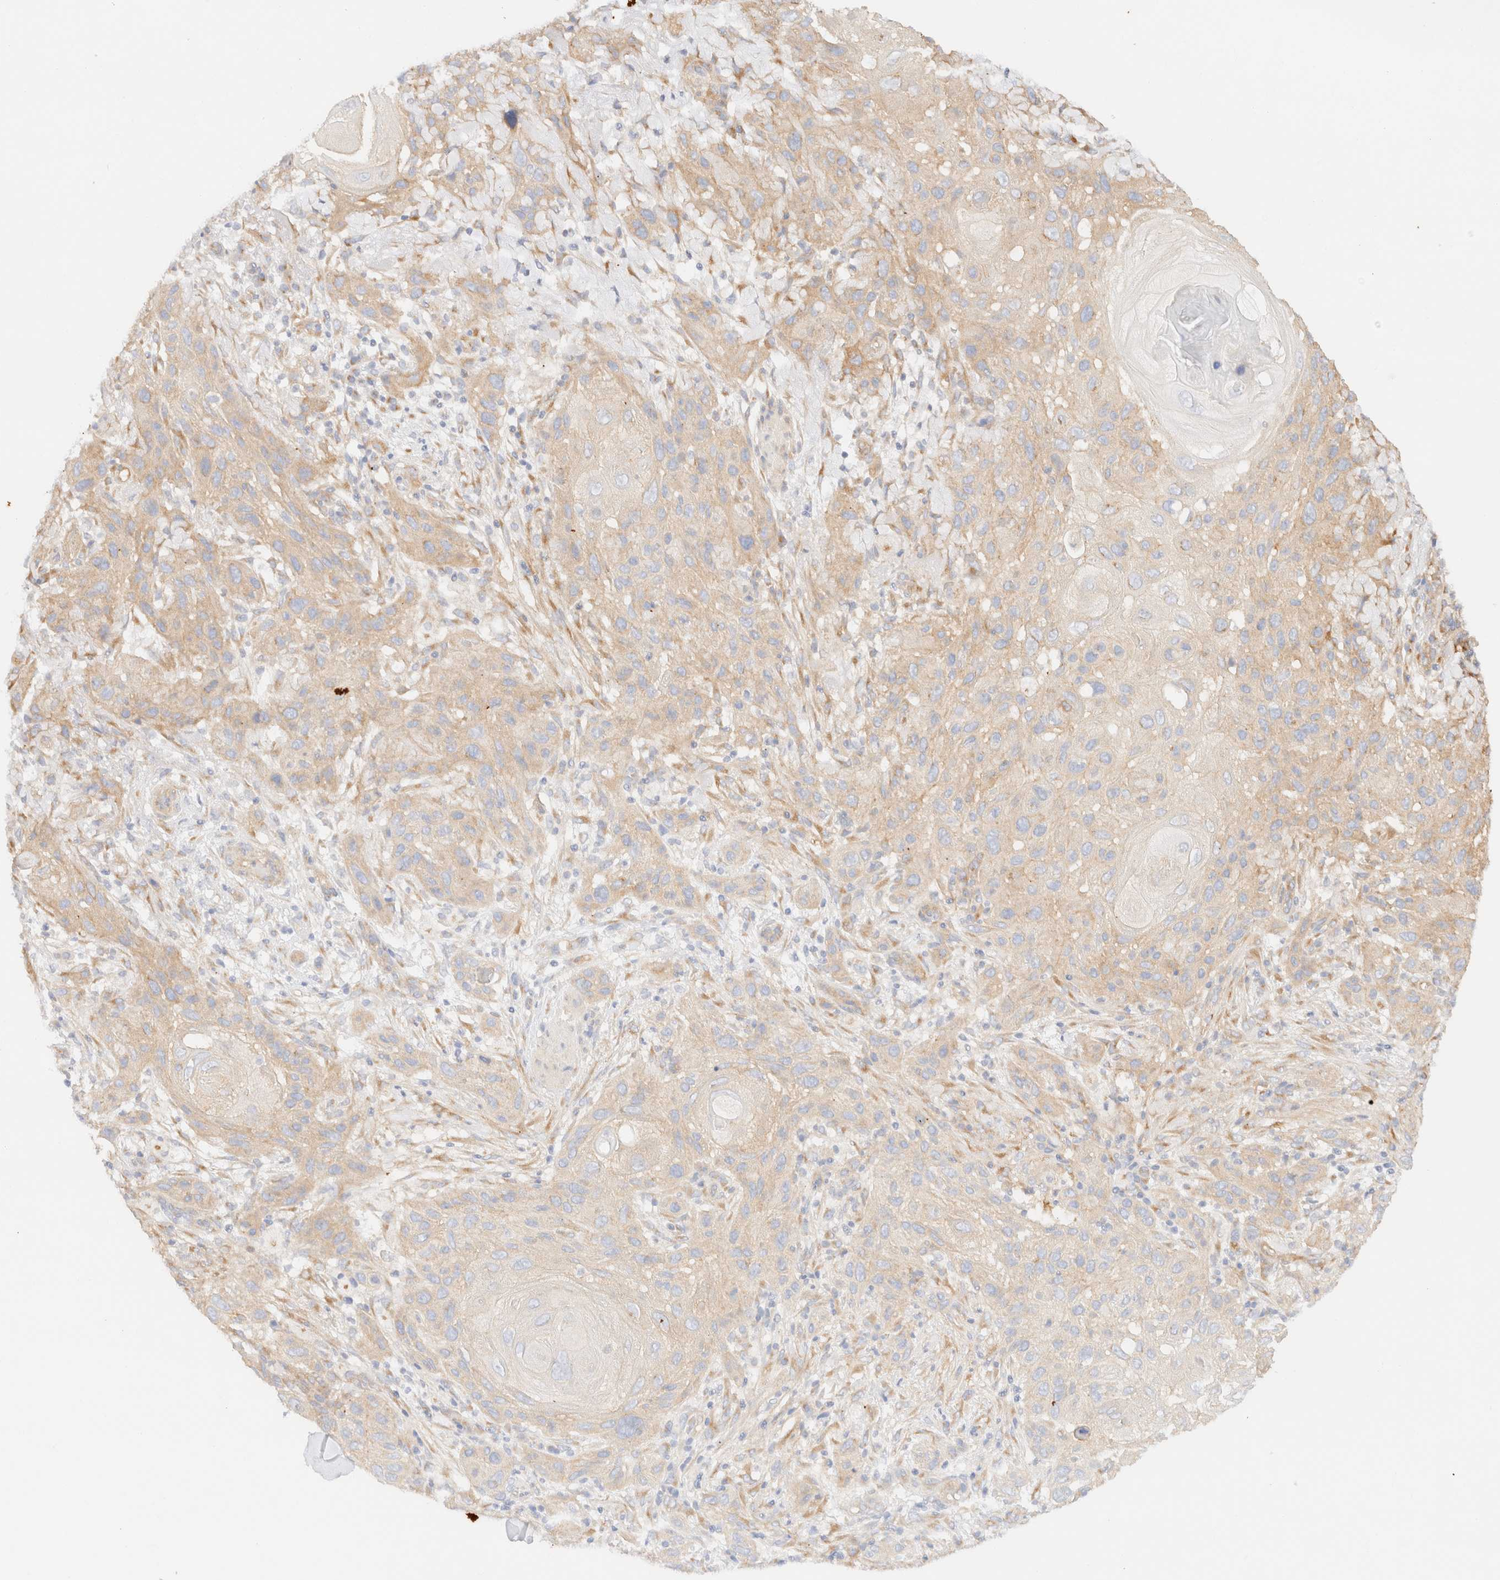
{"staining": {"intensity": "moderate", "quantity": ">75%", "location": "cytoplasmic/membranous"}, "tissue": "skin cancer", "cell_type": "Tumor cells", "image_type": "cancer", "snomed": [{"axis": "morphology", "description": "Normal tissue, NOS"}, {"axis": "morphology", "description": "Squamous cell carcinoma, NOS"}, {"axis": "topography", "description": "Skin"}], "caption": "Skin cancer was stained to show a protein in brown. There is medium levels of moderate cytoplasmic/membranous expression in about >75% of tumor cells.", "gene": "MYO10", "patient": {"sex": "female", "age": 96}}